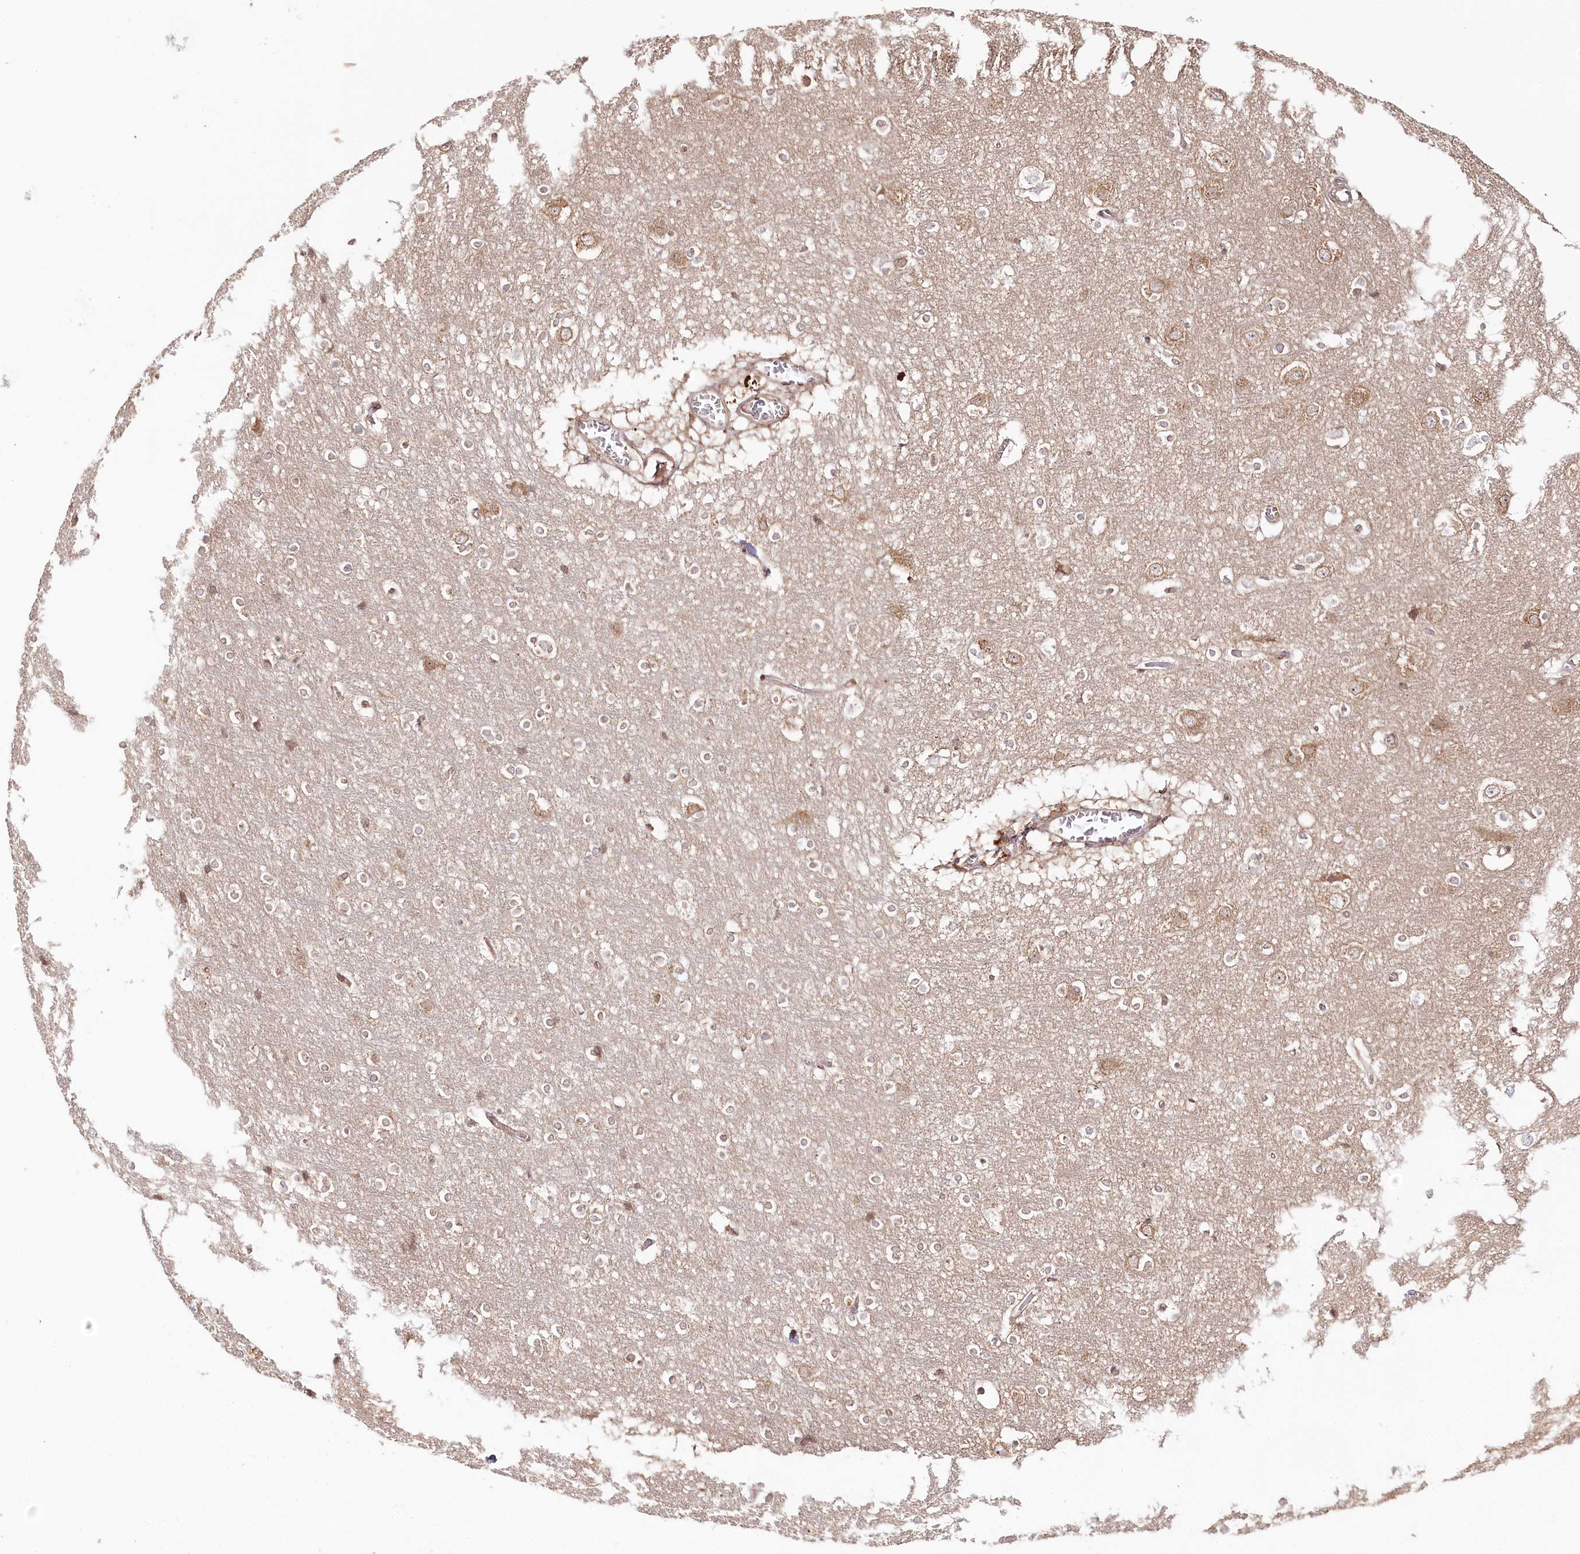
{"staining": {"intensity": "negative", "quantity": "none", "location": "none"}, "tissue": "cerebral cortex", "cell_type": "Endothelial cells", "image_type": "normal", "snomed": [{"axis": "morphology", "description": "Normal tissue, NOS"}, {"axis": "topography", "description": "Cerebral cortex"}], "caption": "A photomicrograph of human cerebral cortex is negative for staining in endothelial cells. Brightfield microscopy of immunohistochemistry (IHC) stained with DAB (brown) and hematoxylin (blue), captured at high magnification.", "gene": "OTUD4", "patient": {"sex": "male", "age": 54}}